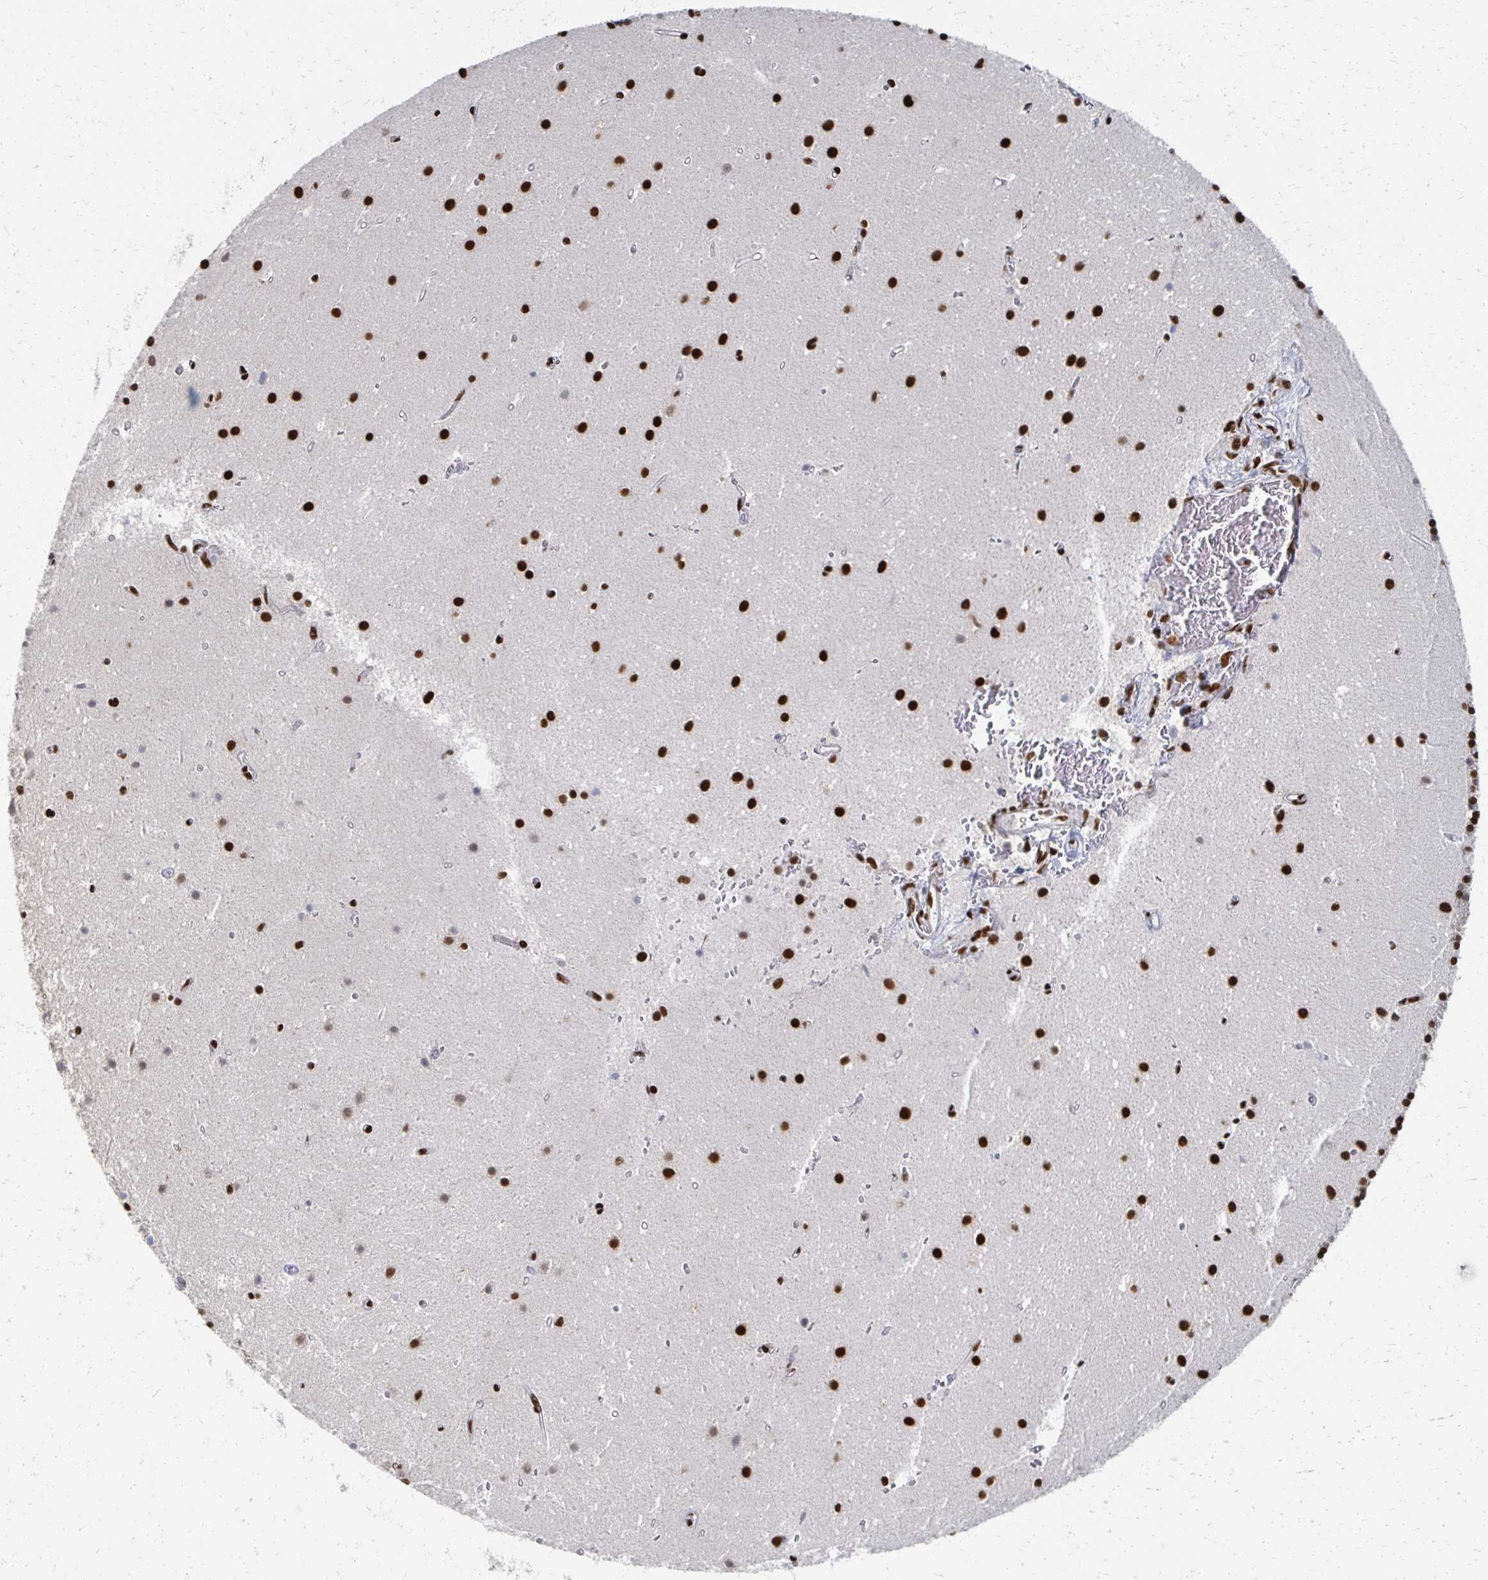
{"staining": {"intensity": "strong", "quantity": ">75%", "location": "nuclear"}, "tissue": "cerebellum", "cell_type": "Cells in granular layer", "image_type": "normal", "snomed": [{"axis": "morphology", "description": "Normal tissue, NOS"}, {"axis": "topography", "description": "Cerebellum"}], "caption": "Cells in granular layer display high levels of strong nuclear expression in approximately >75% of cells in normal cerebellum. (Stains: DAB (3,3'-diaminobenzidine) in brown, nuclei in blue, Microscopy: brightfield microscopy at high magnification).", "gene": "RBBP4", "patient": {"sex": "male", "age": 54}}